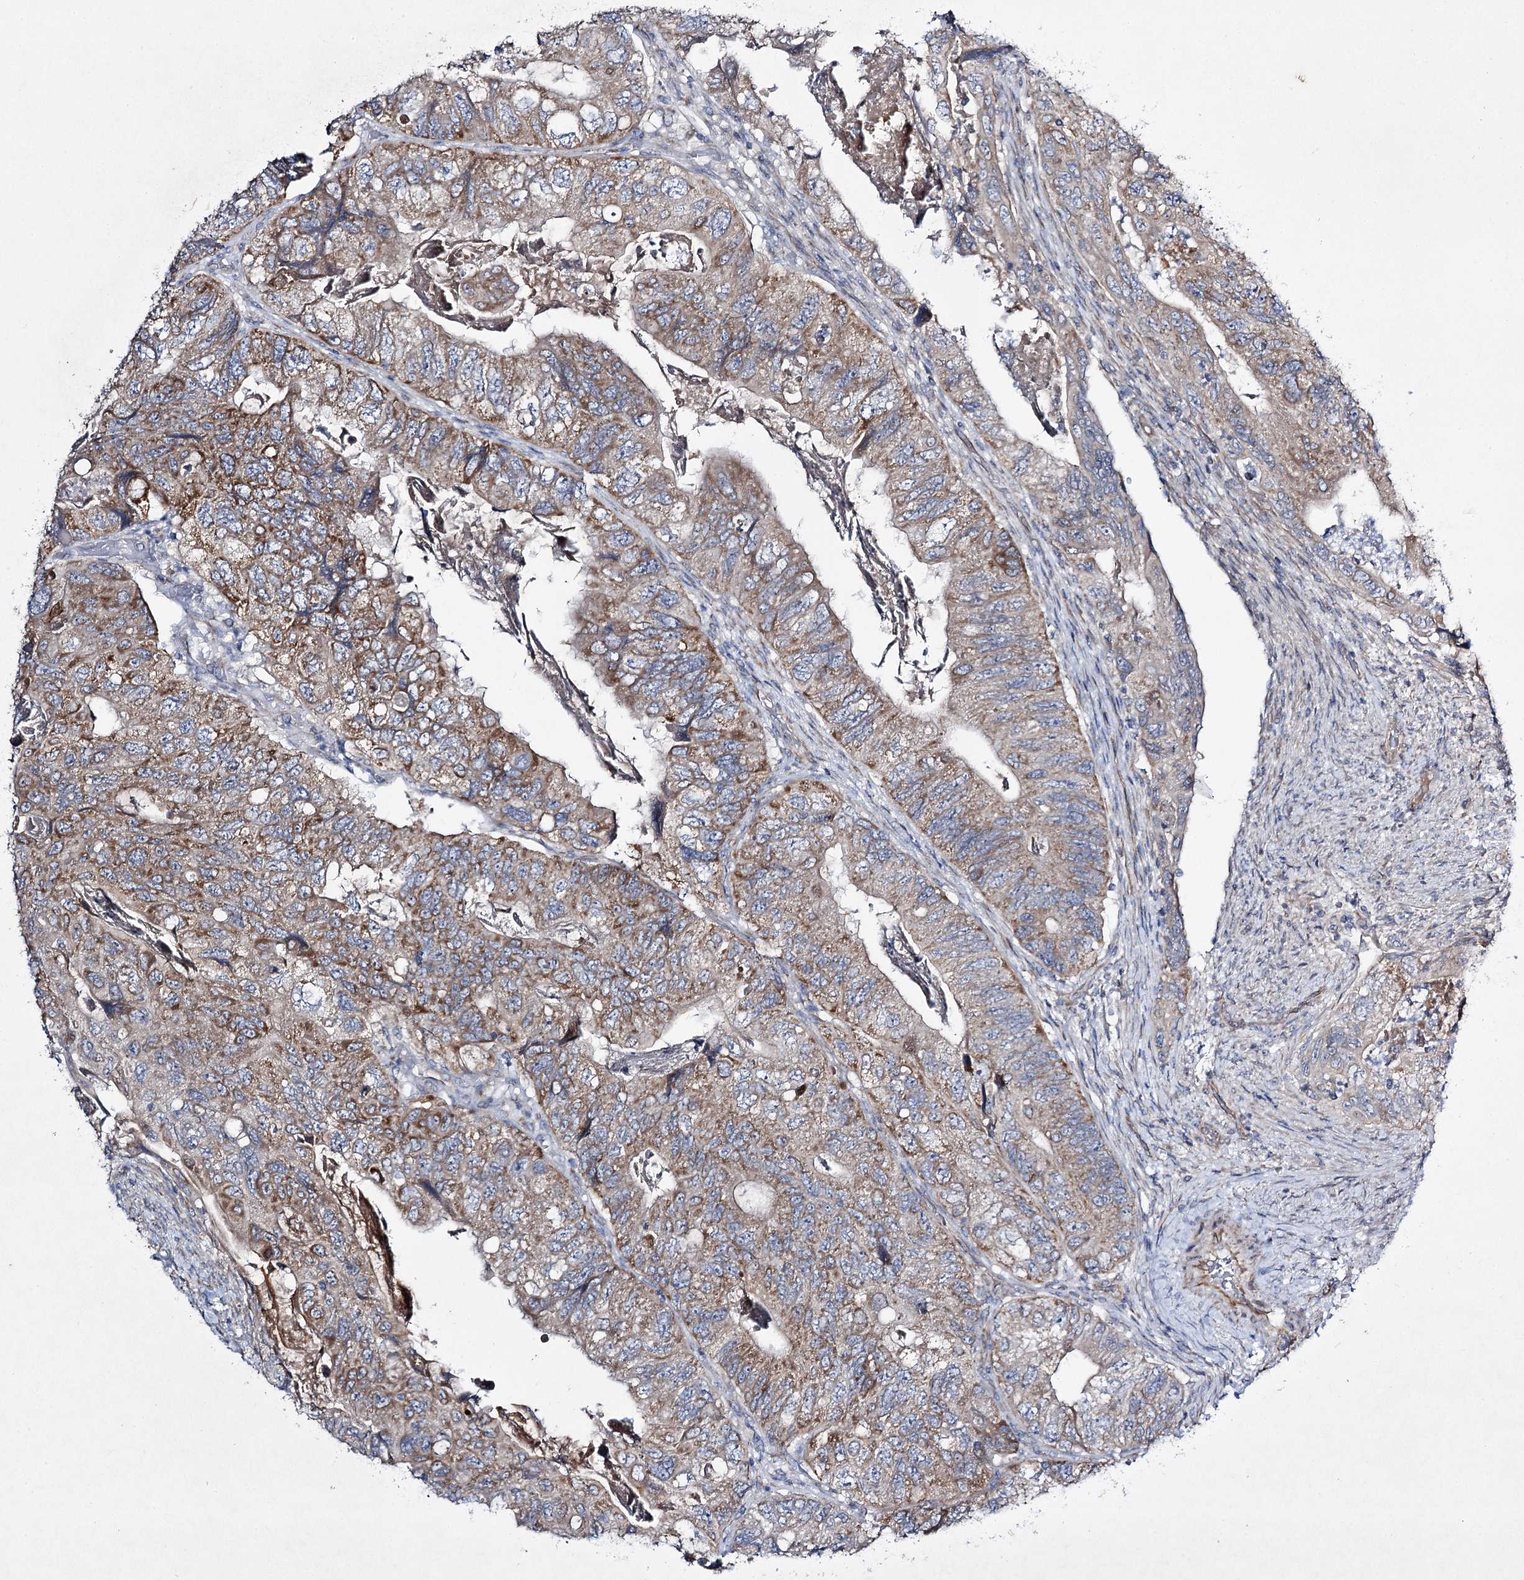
{"staining": {"intensity": "moderate", "quantity": ">75%", "location": "cytoplasmic/membranous"}, "tissue": "colorectal cancer", "cell_type": "Tumor cells", "image_type": "cancer", "snomed": [{"axis": "morphology", "description": "Adenocarcinoma, NOS"}, {"axis": "topography", "description": "Rectum"}], "caption": "Protein staining reveals moderate cytoplasmic/membranous expression in approximately >75% of tumor cells in adenocarcinoma (colorectal).", "gene": "KIAA0825", "patient": {"sex": "male", "age": 63}}